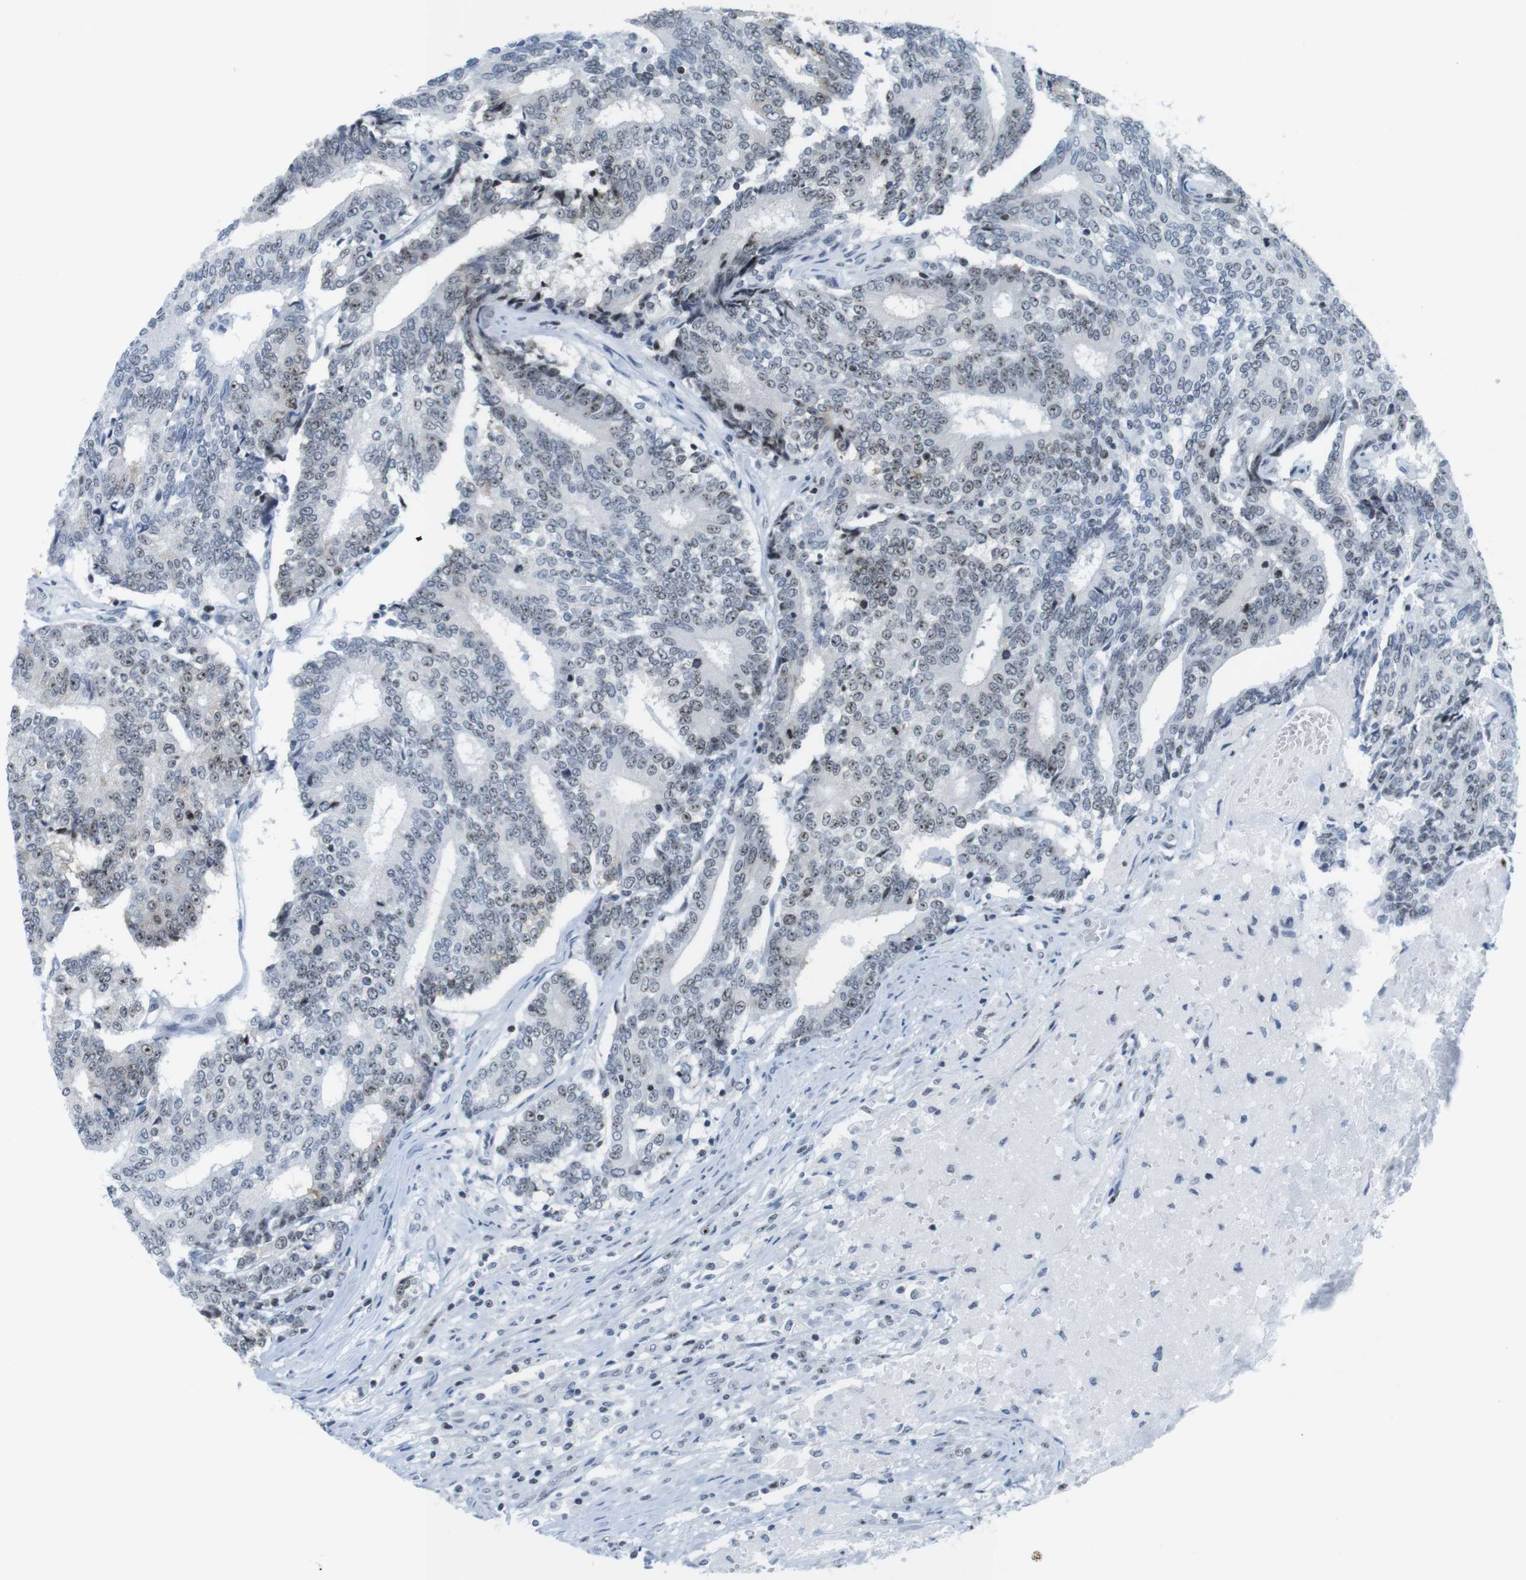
{"staining": {"intensity": "weak", "quantity": "25%-75%", "location": "nuclear"}, "tissue": "prostate cancer", "cell_type": "Tumor cells", "image_type": "cancer", "snomed": [{"axis": "morphology", "description": "Normal tissue, NOS"}, {"axis": "morphology", "description": "Adenocarcinoma, High grade"}, {"axis": "topography", "description": "Prostate"}, {"axis": "topography", "description": "Seminal veicle"}], "caption": "Prostate cancer (adenocarcinoma (high-grade)) stained for a protein reveals weak nuclear positivity in tumor cells.", "gene": "NIFK", "patient": {"sex": "male", "age": 55}}